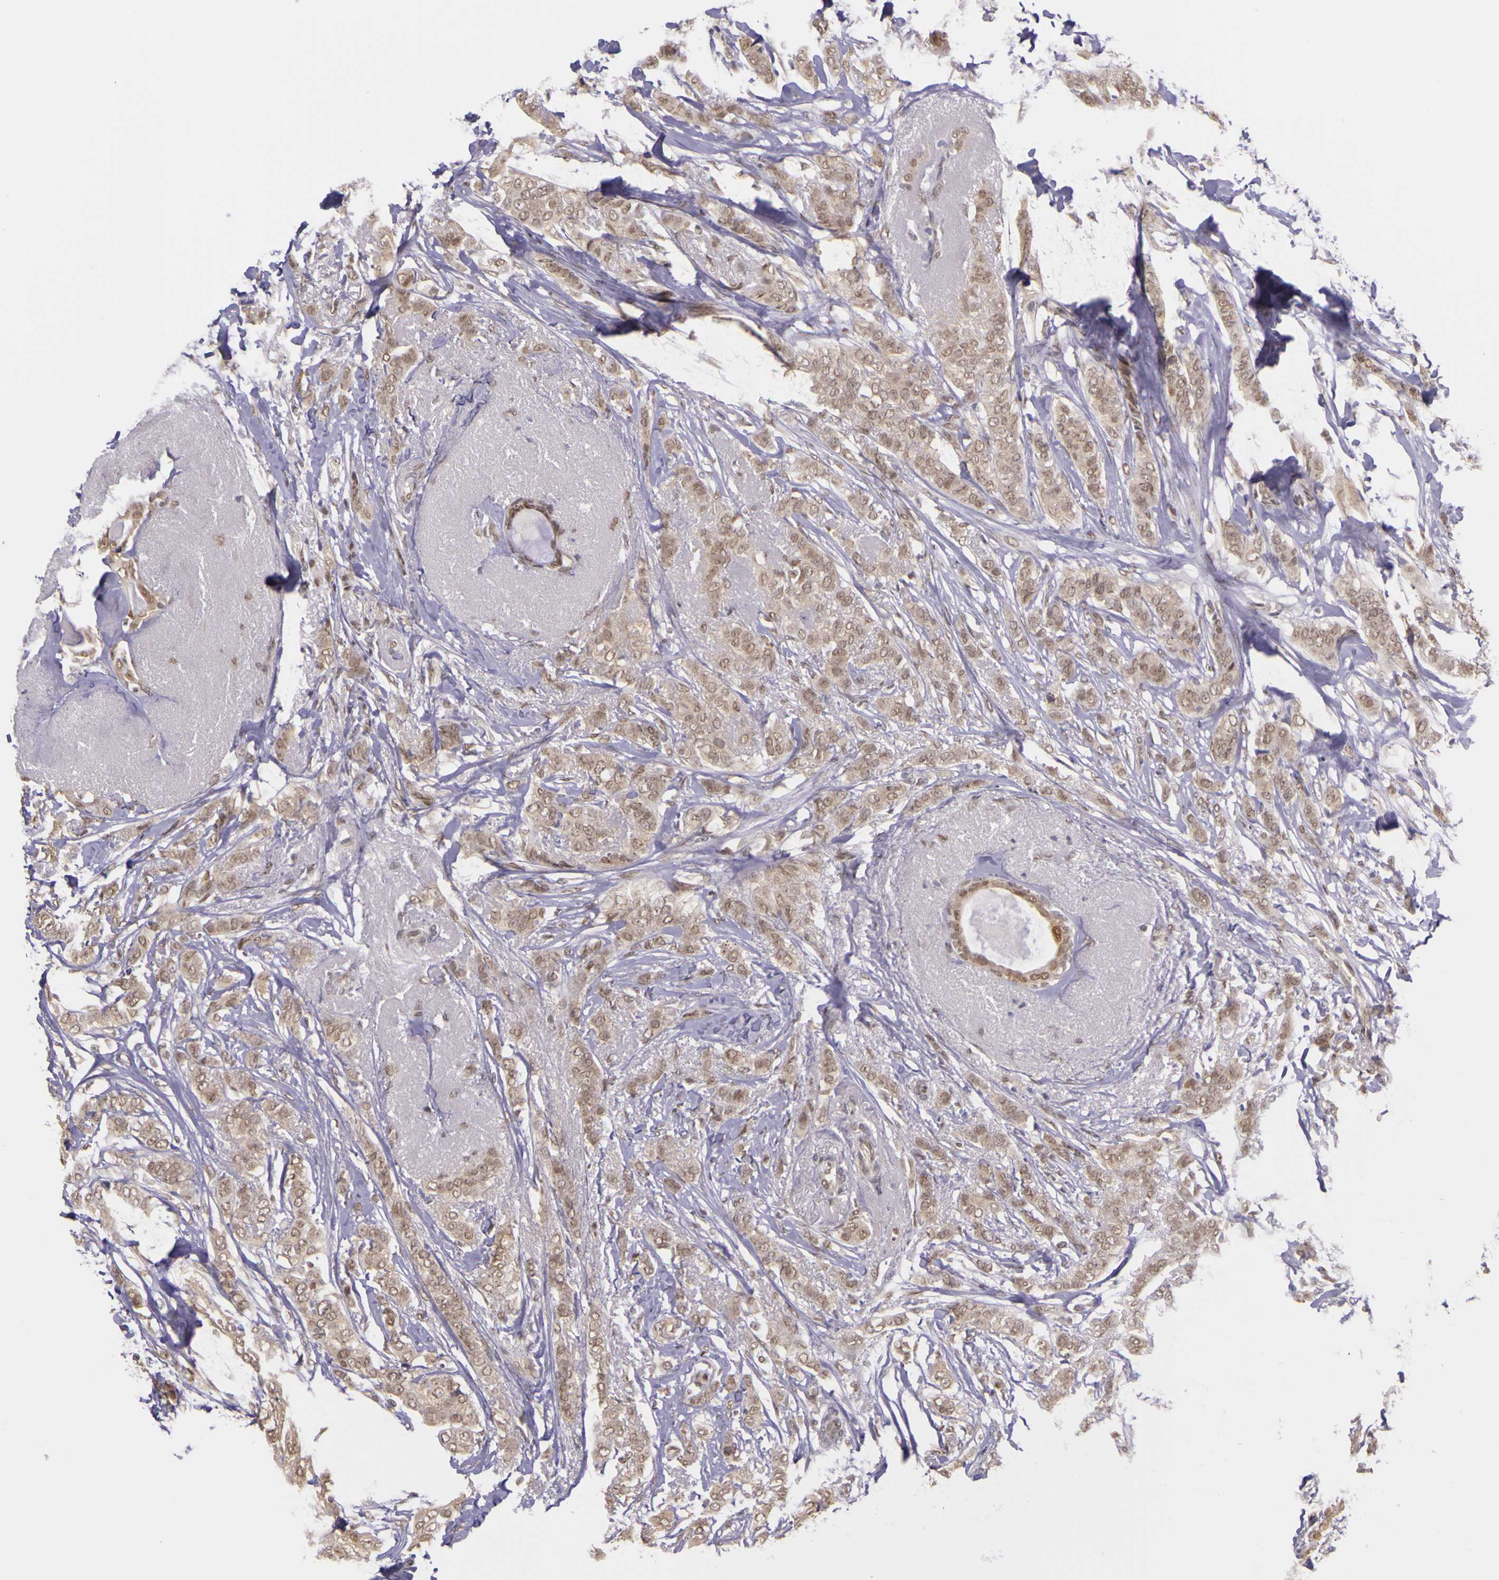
{"staining": {"intensity": "weak", "quantity": ">75%", "location": "cytoplasmic/membranous,nuclear"}, "tissue": "breast cancer", "cell_type": "Tumor cells", "image_type": "cancer", "snomed": [{"axis": "morphology", "description": "Lobular carcinoma"}, {"axis": "topography", "description": "Breast"}], "caption": "About >75% of tumor cells in breast cancer (lobular carcinoma) demonstrate weak cytoplasmic/membranous and nuclear protein expression as visualized by brown immunohistochemical staining.", "gene": "WDR13", "patient": {"sex": "female", "age": 55}}